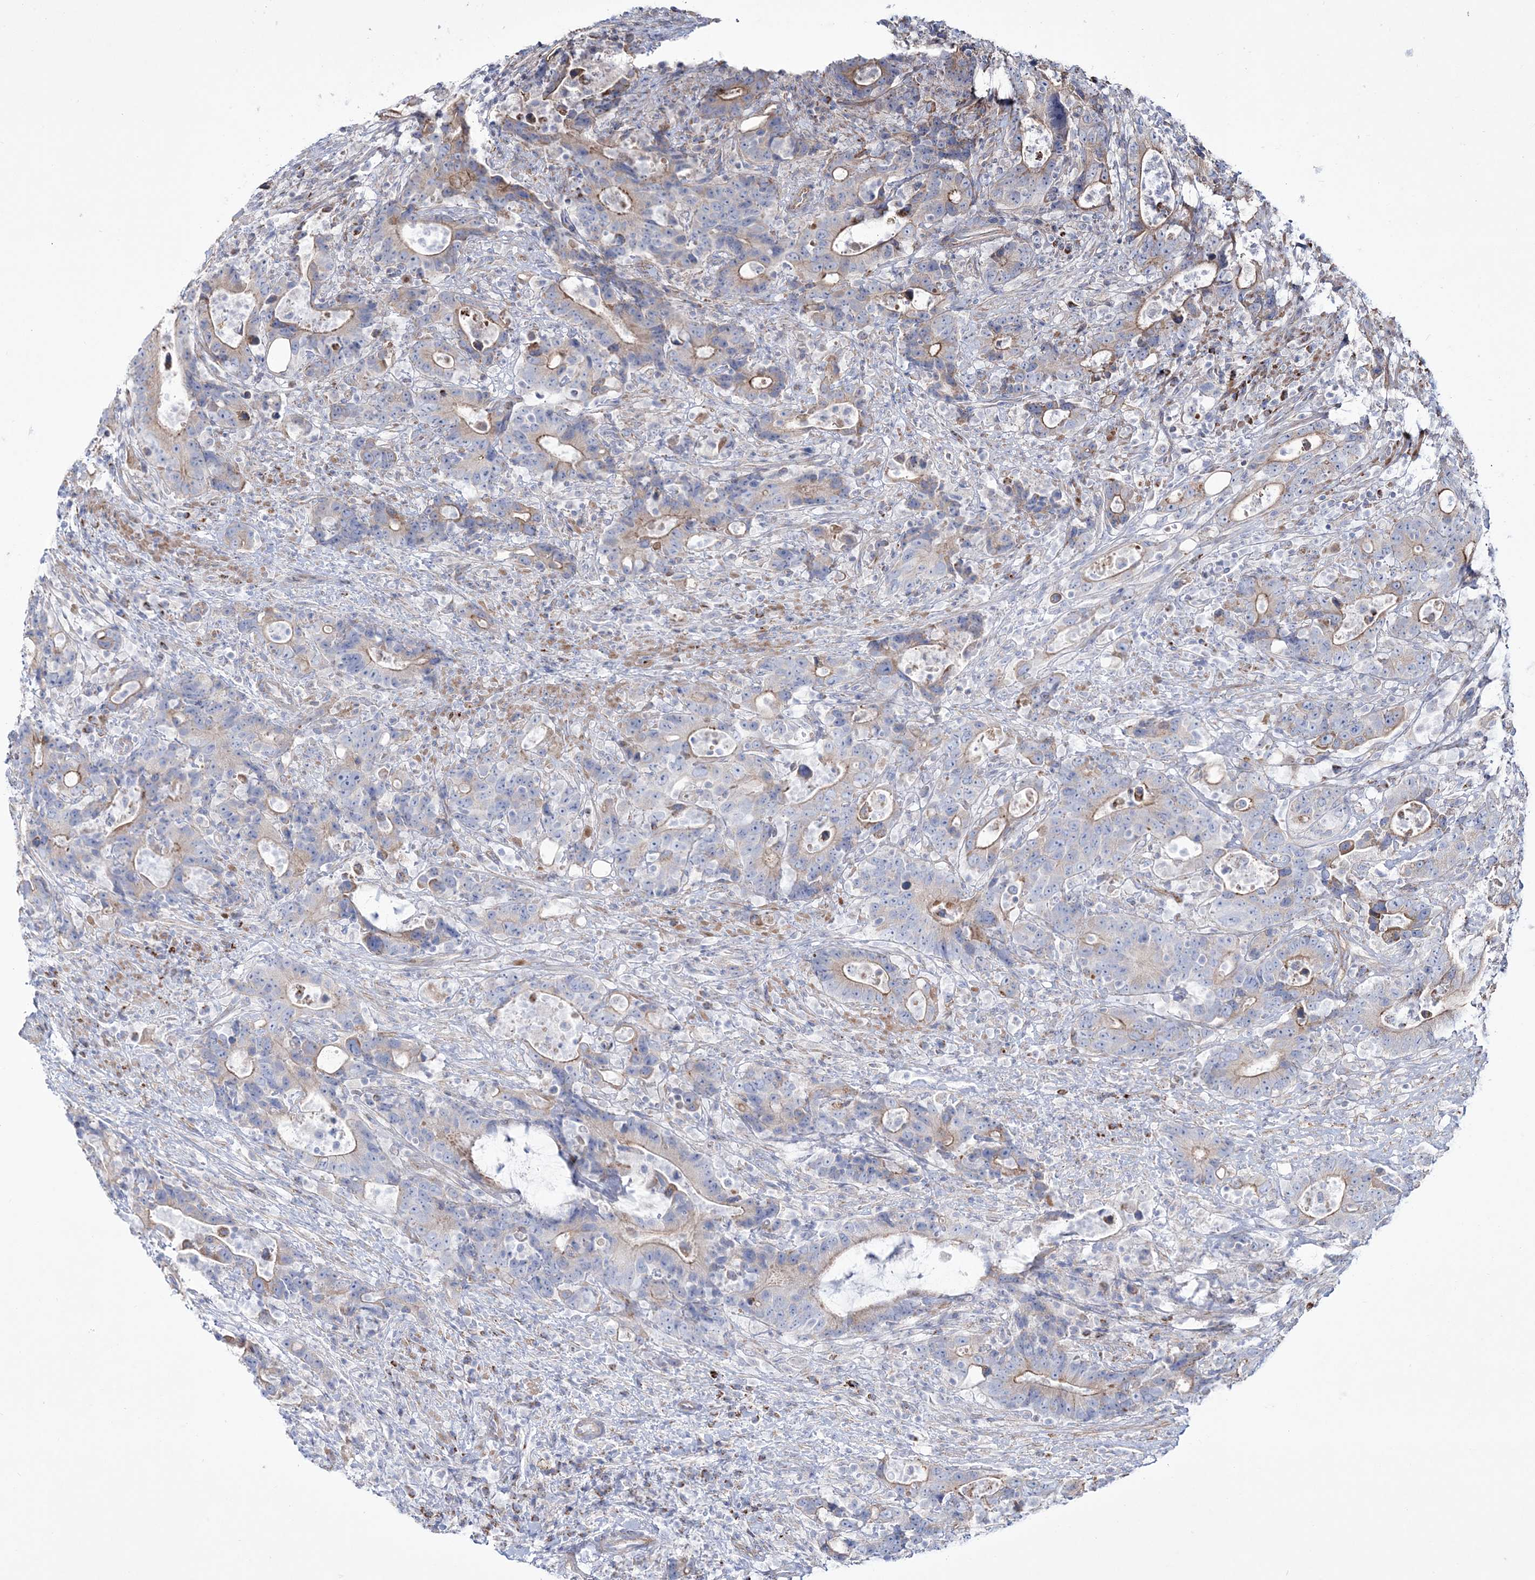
{"staining": {"intensity": "moderate", "quantity": "<25%", "location": "cytoplasmic/membranous"}, "tissue": "colorectal cancer", "cell_type": "Tumor cells", "image_type": "cancer", "snomed": [{"axis": "morphology", "description": "Adenocarcinoma, NOS"}, {"axis": "topography", "description": "Colon"}], "caption": "Protein expression analysis of colorectal adenocarcinoma shows moderate cytoplasmic/membranous staining in about <25% of tumor cells.", "gene": "RICTOR", "patient": {"sex": "female", "age": 75}}